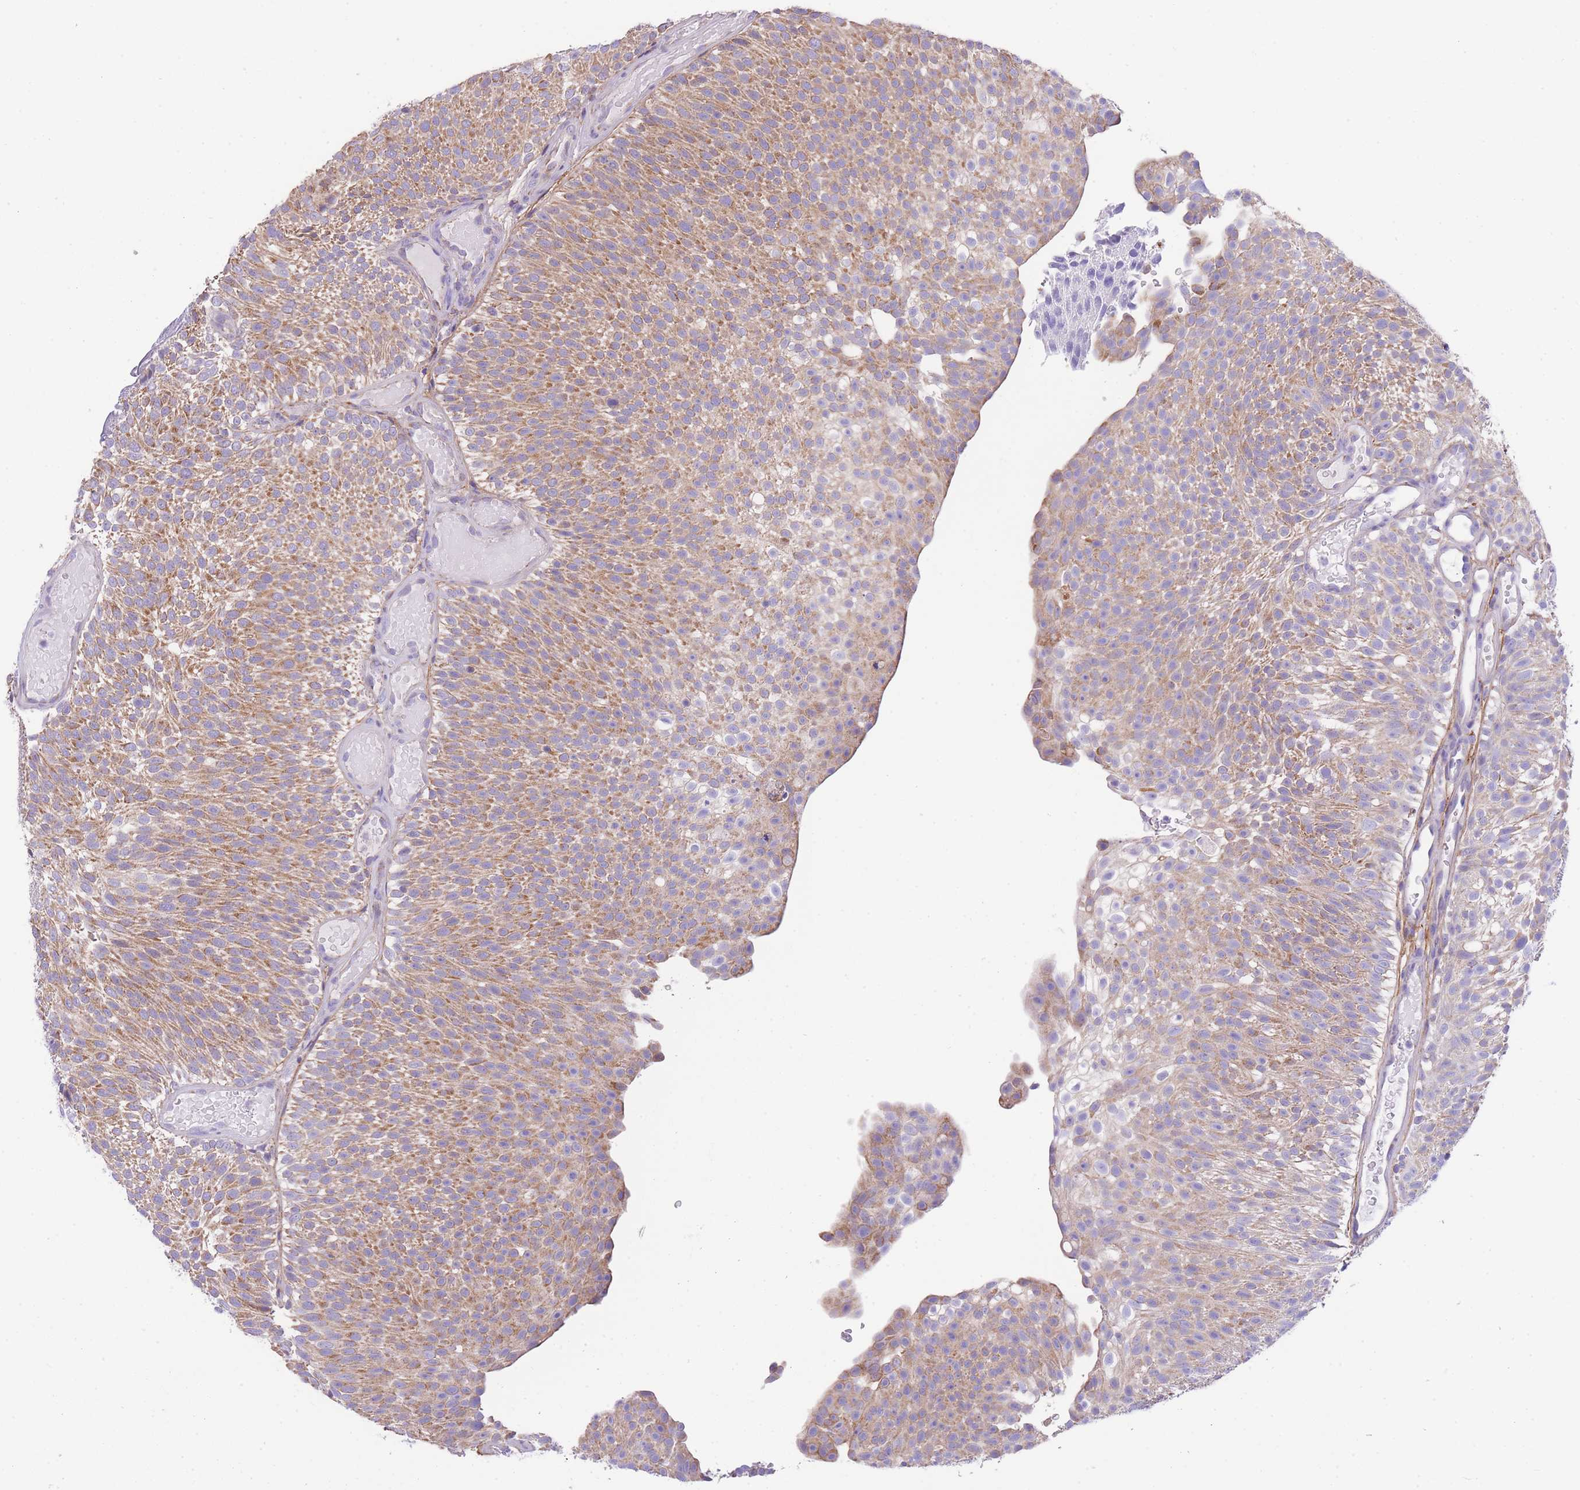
{"staining": {"intensity": "moderate", "quantity": ">75%", "location": "cytoplasmic/membranous"}, "tissue": "urothelial cancer", "cell_type": "Tumor cells", "image_type": "cancer", "snomed": [{"axis": "morphology", "description": "Urothelial carcinoma, Low grade"}, {"axis": "topography", "description": "Urinary bladder"}], "caption": "The histopathology image displays a brown stain indicating the presence of a protein in the cytoplasmic/membranous of tumor cells in urothelial cancer.", "gene": "ST3GAL3", "patient": {"sex": "male", "age": 78}}